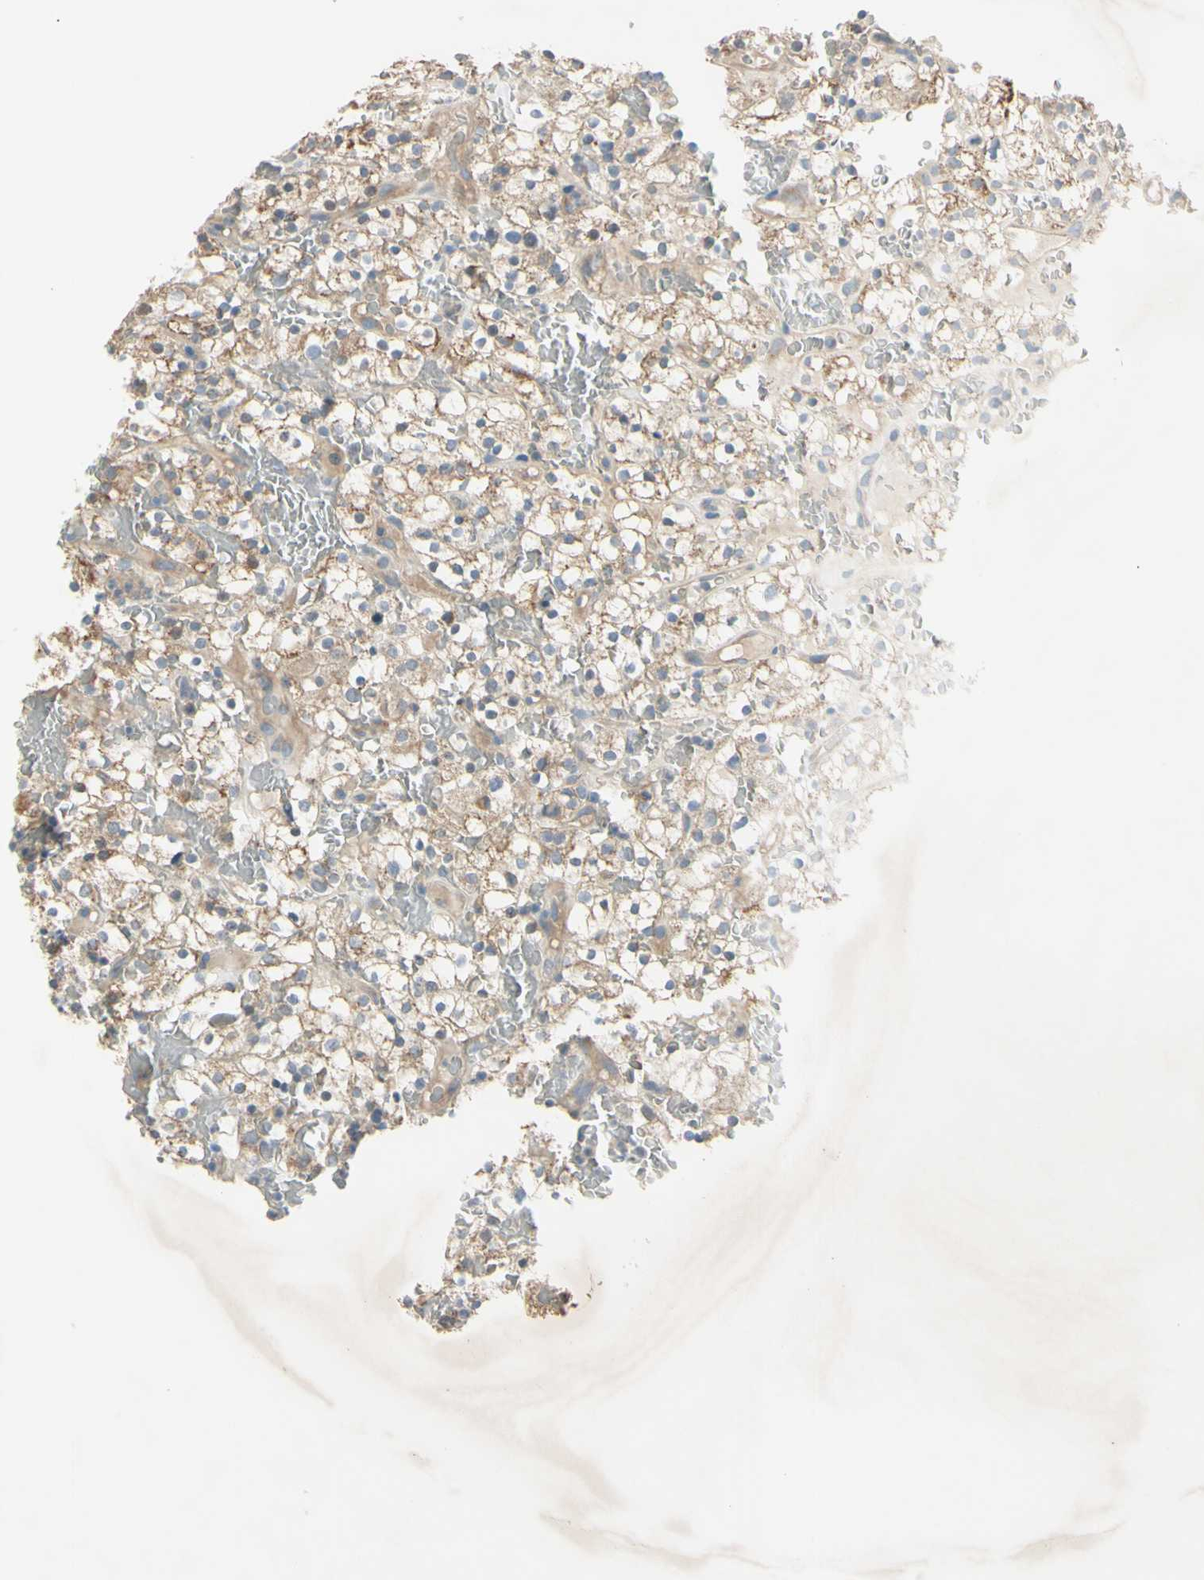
{"staining": {"intensity": "weak", "quantity": ">75%", "location": "cytoplasmic/membranous"}, "tissue": "renal cancer", "cell_type": "Tumor cells", "image_type": "cancer", "snomed": [{"axis": "morphology", "description": "Normal tissue, NOS"}, {"axis": "morphology", "description": "Adenocarcinoma, NOS"}, {"axis": "topography", "description": "Kidney"}], "caption": "IHC of human renal adenocarcinoma shows low levels of weak cytoplasmic/membranous positivity in approximately >75% of tumor cells.", "gene": "AATK", "patient": {"sex": "female", "age": 72}}